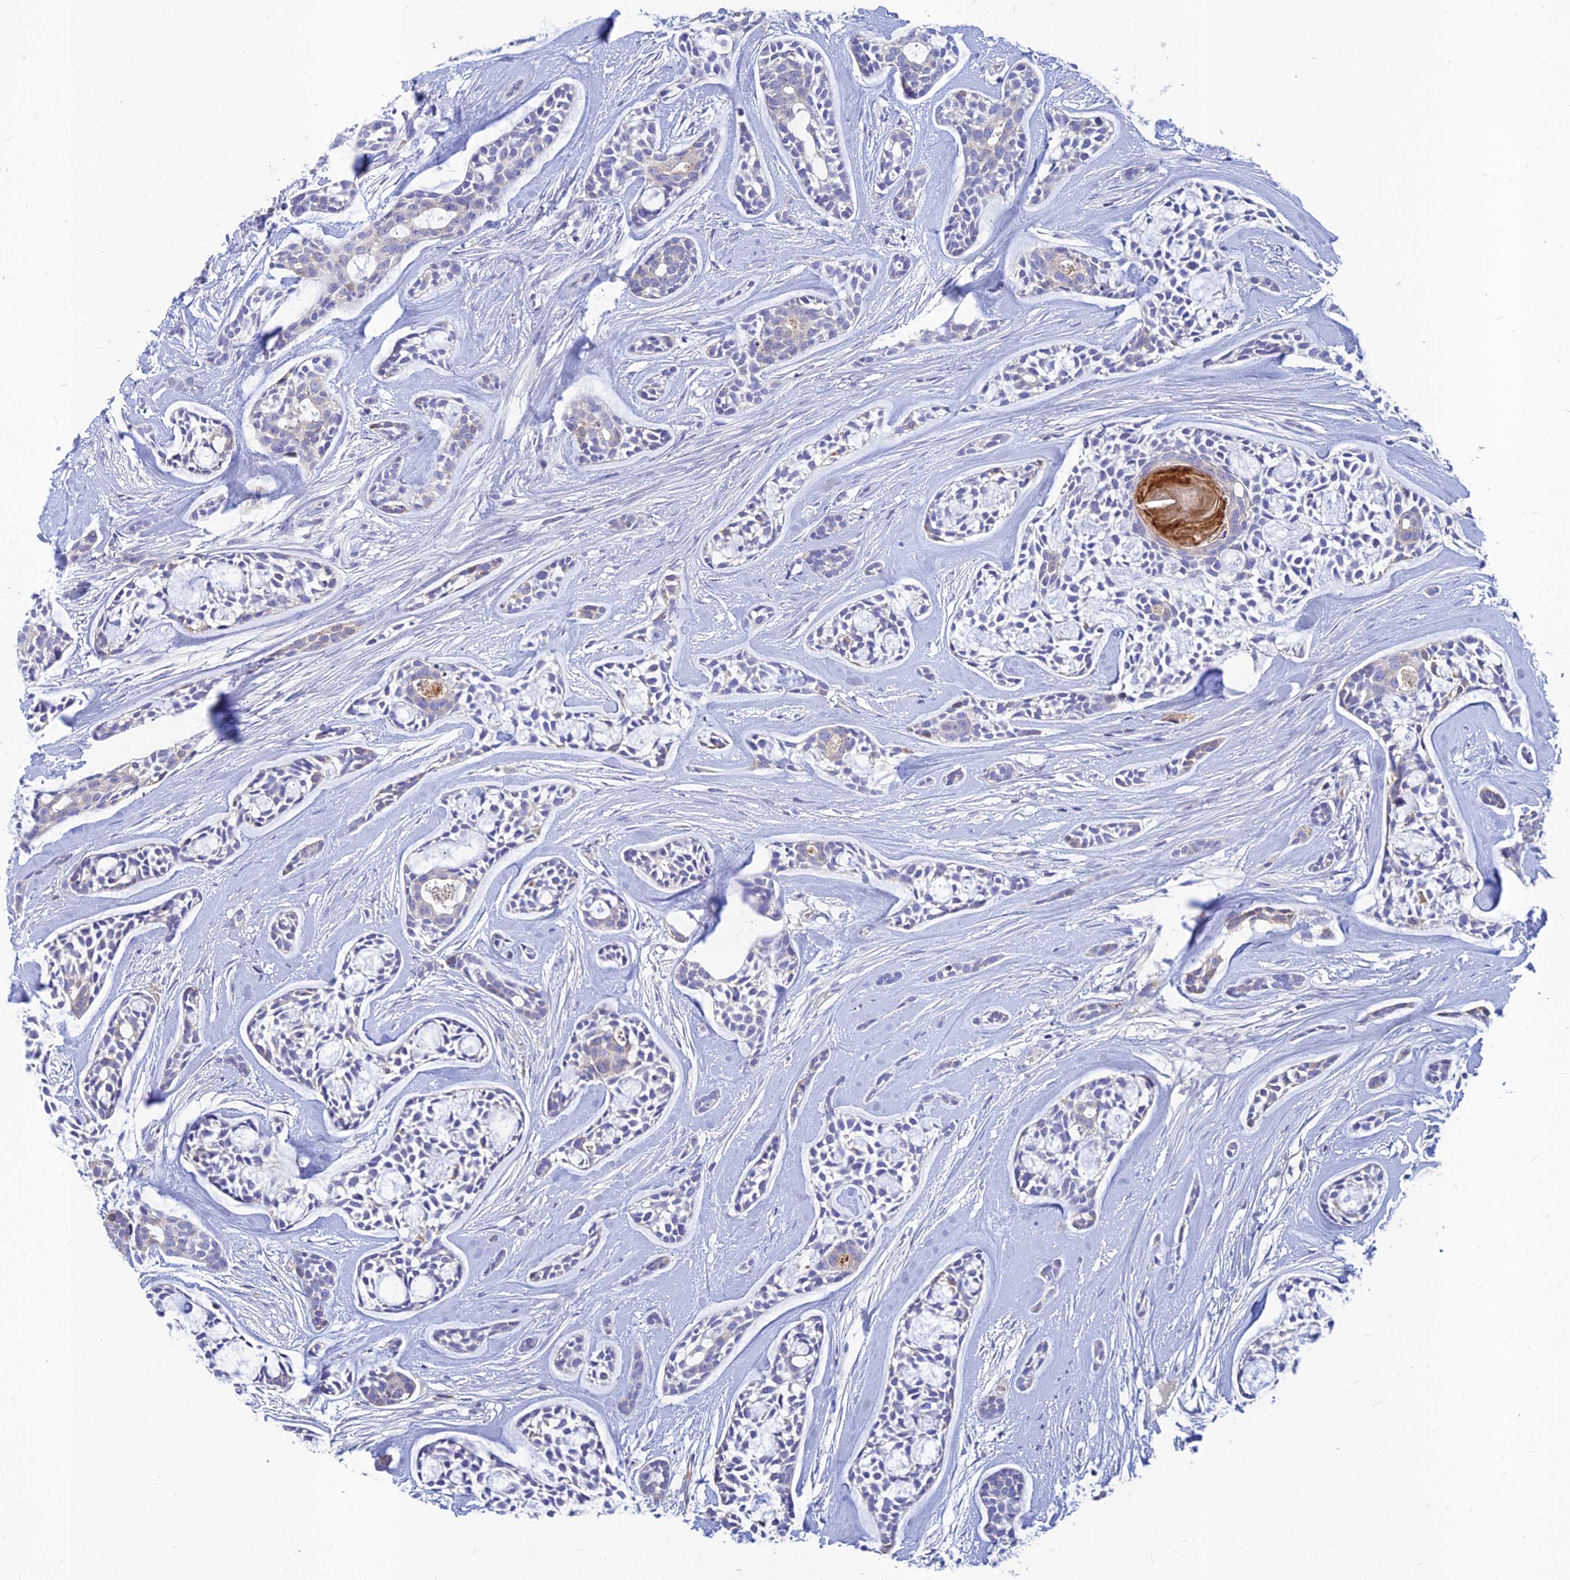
{"staining": {"intensity": "negative", "quantity": "none", "location": "none"}, "tissue": "head and neck cancer", "cell_type": "Tumor cells", "image_type": "cancer", "snomed": [{"axis": "morphology", "description": "Adenocarcinoma, NOS"}, {"axis": "topography", "description": "Subcutis"}, {"axis": "topography", "description": "Head-Neck"}], "caption": "Tumor cells show no significant protein expression in head and neck cancer.", "gene": "CACNA1B", "patient": {"sex": "female", "age": 73}}